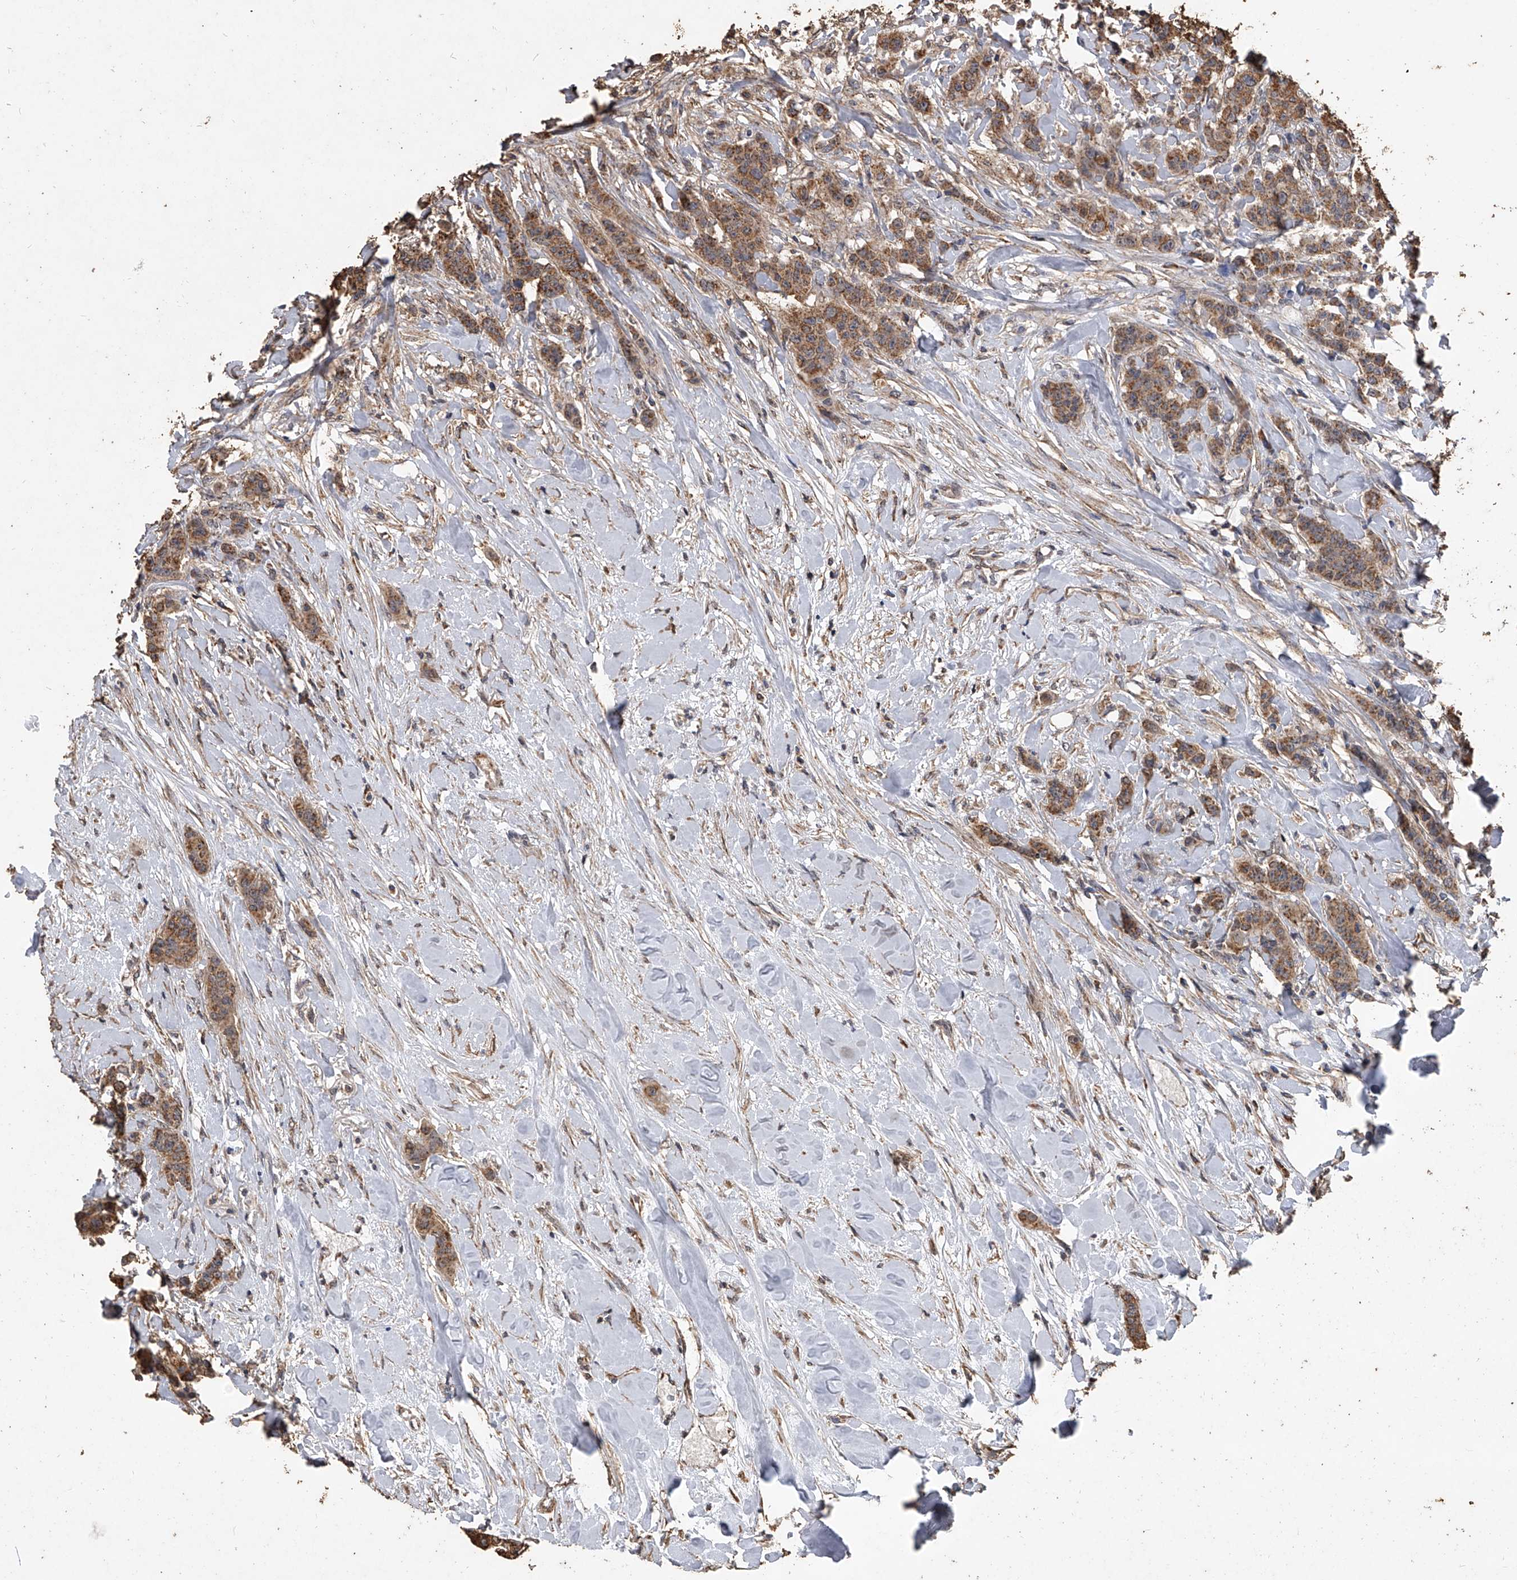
{"staining": {"intensity": "moderate", "quantity": ">75%", "location": "cytoplasmic/membranous"}, "tissue": "breast cancer", "cell_type": "Tumor cells", "image_type": "cancer", "snomed": [{"axis": "morphology", "description": "Duct carcinoma"}, {"axis": "topography", "description": "Breast"}], "caption": "Immunohistochemical staining of breast cancer (infiltrating ductal carcinoma) exhibits moderate cytoplasmic/membranous protein staining in about >75% of tumor cells.", "gene": "MRPL28", "patient": {"sex": "female", "age": 40}}